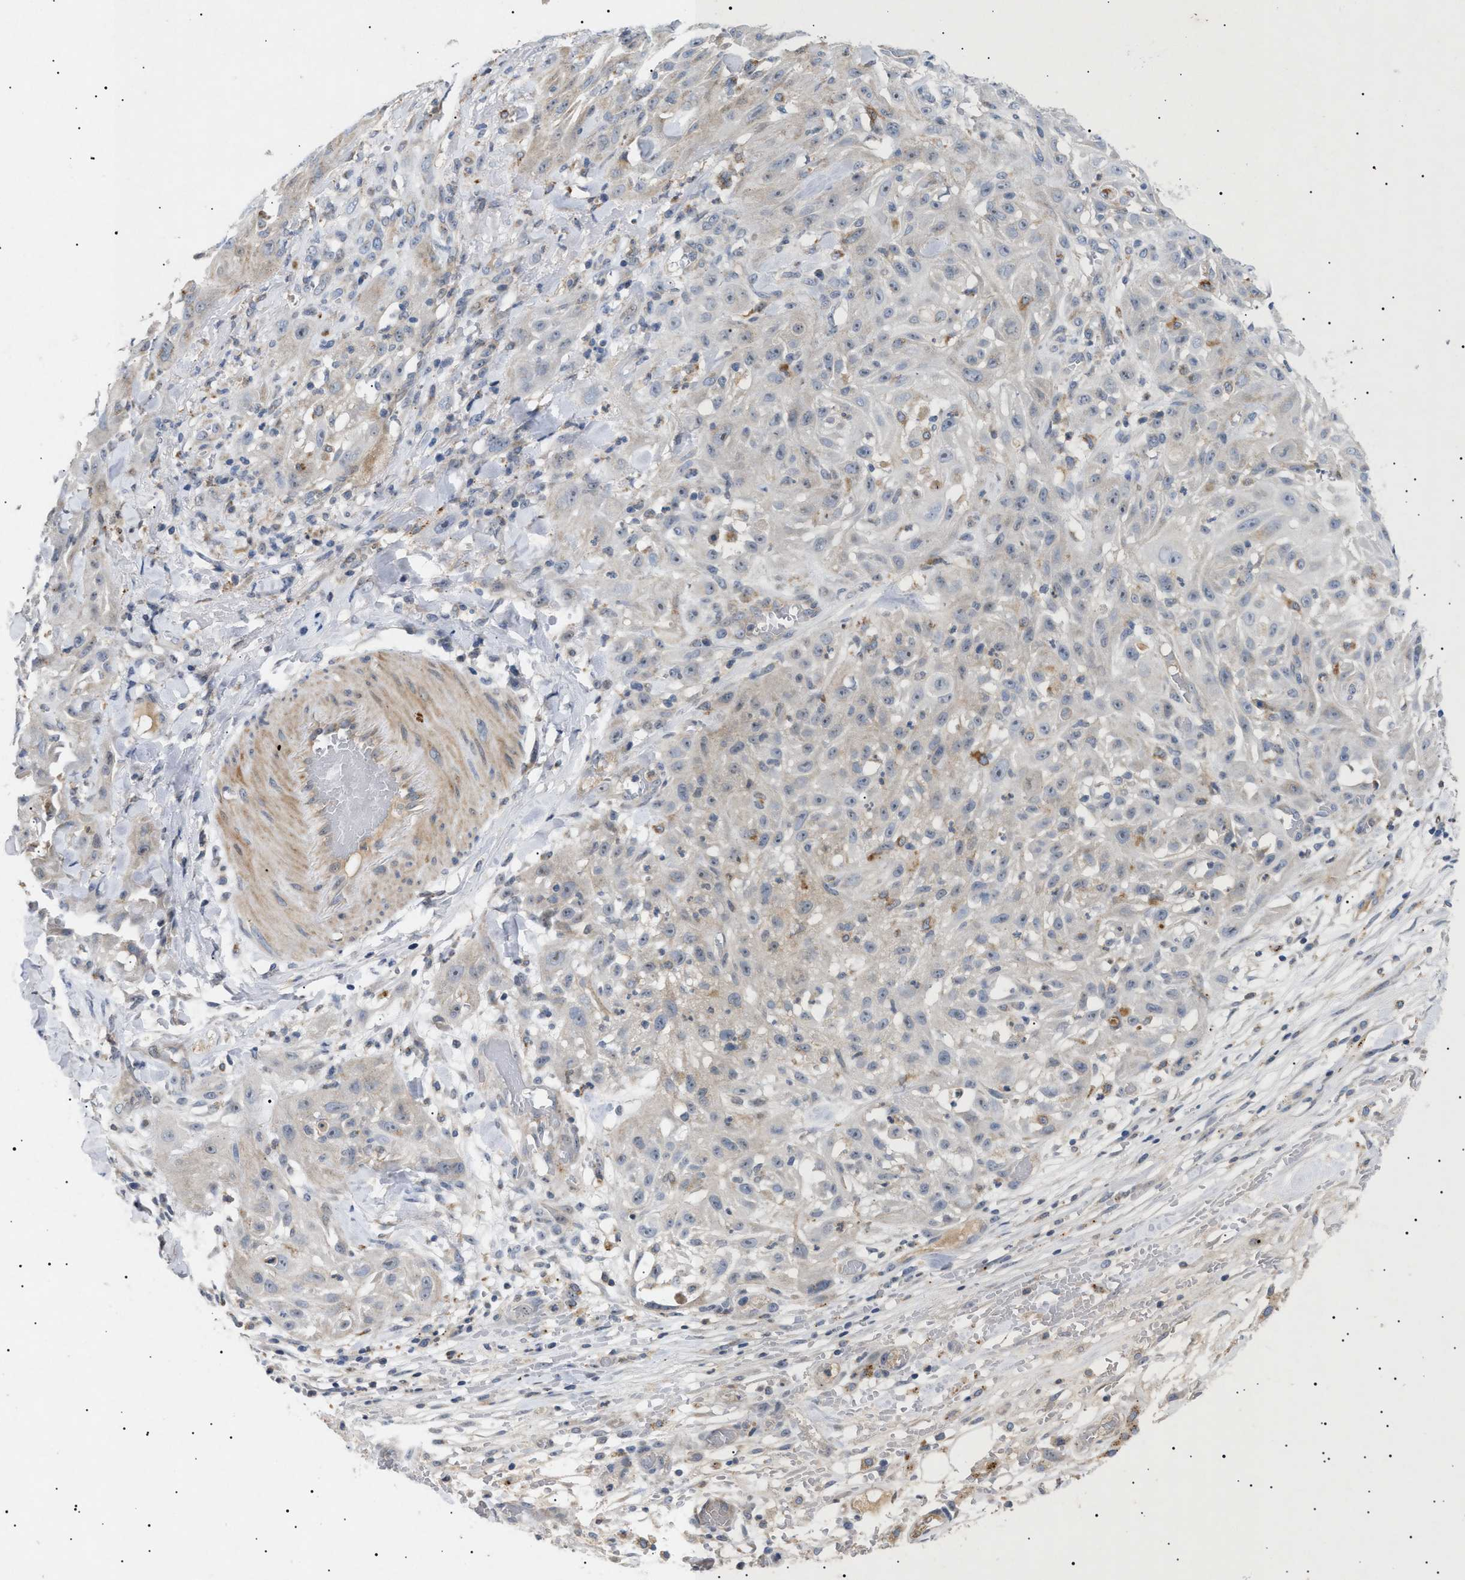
{"staining": {"intensity": "negative", "quantity": "none", "location": "none"}, "tissue": "skin cancer", "cell_type": "Tumor cells", "image_type": "cancer", "snomed": [{"axis": "morphology", "description": "Squamous cell carcinoma, NOS"}, {"axis": "topography", "description": "Skin"}], "caption": "Squamous cell carcinoma (skin) was stained to show a protein in brown. There is no significant positivity in tumor cells. (Brightfield microscopy of DAB (3,3'-diaminobenzidine) immunohistochemistry (IHC) at high magnification).", "gene": "SIRT5", "patient": {"sex": "male", "age": 75}}